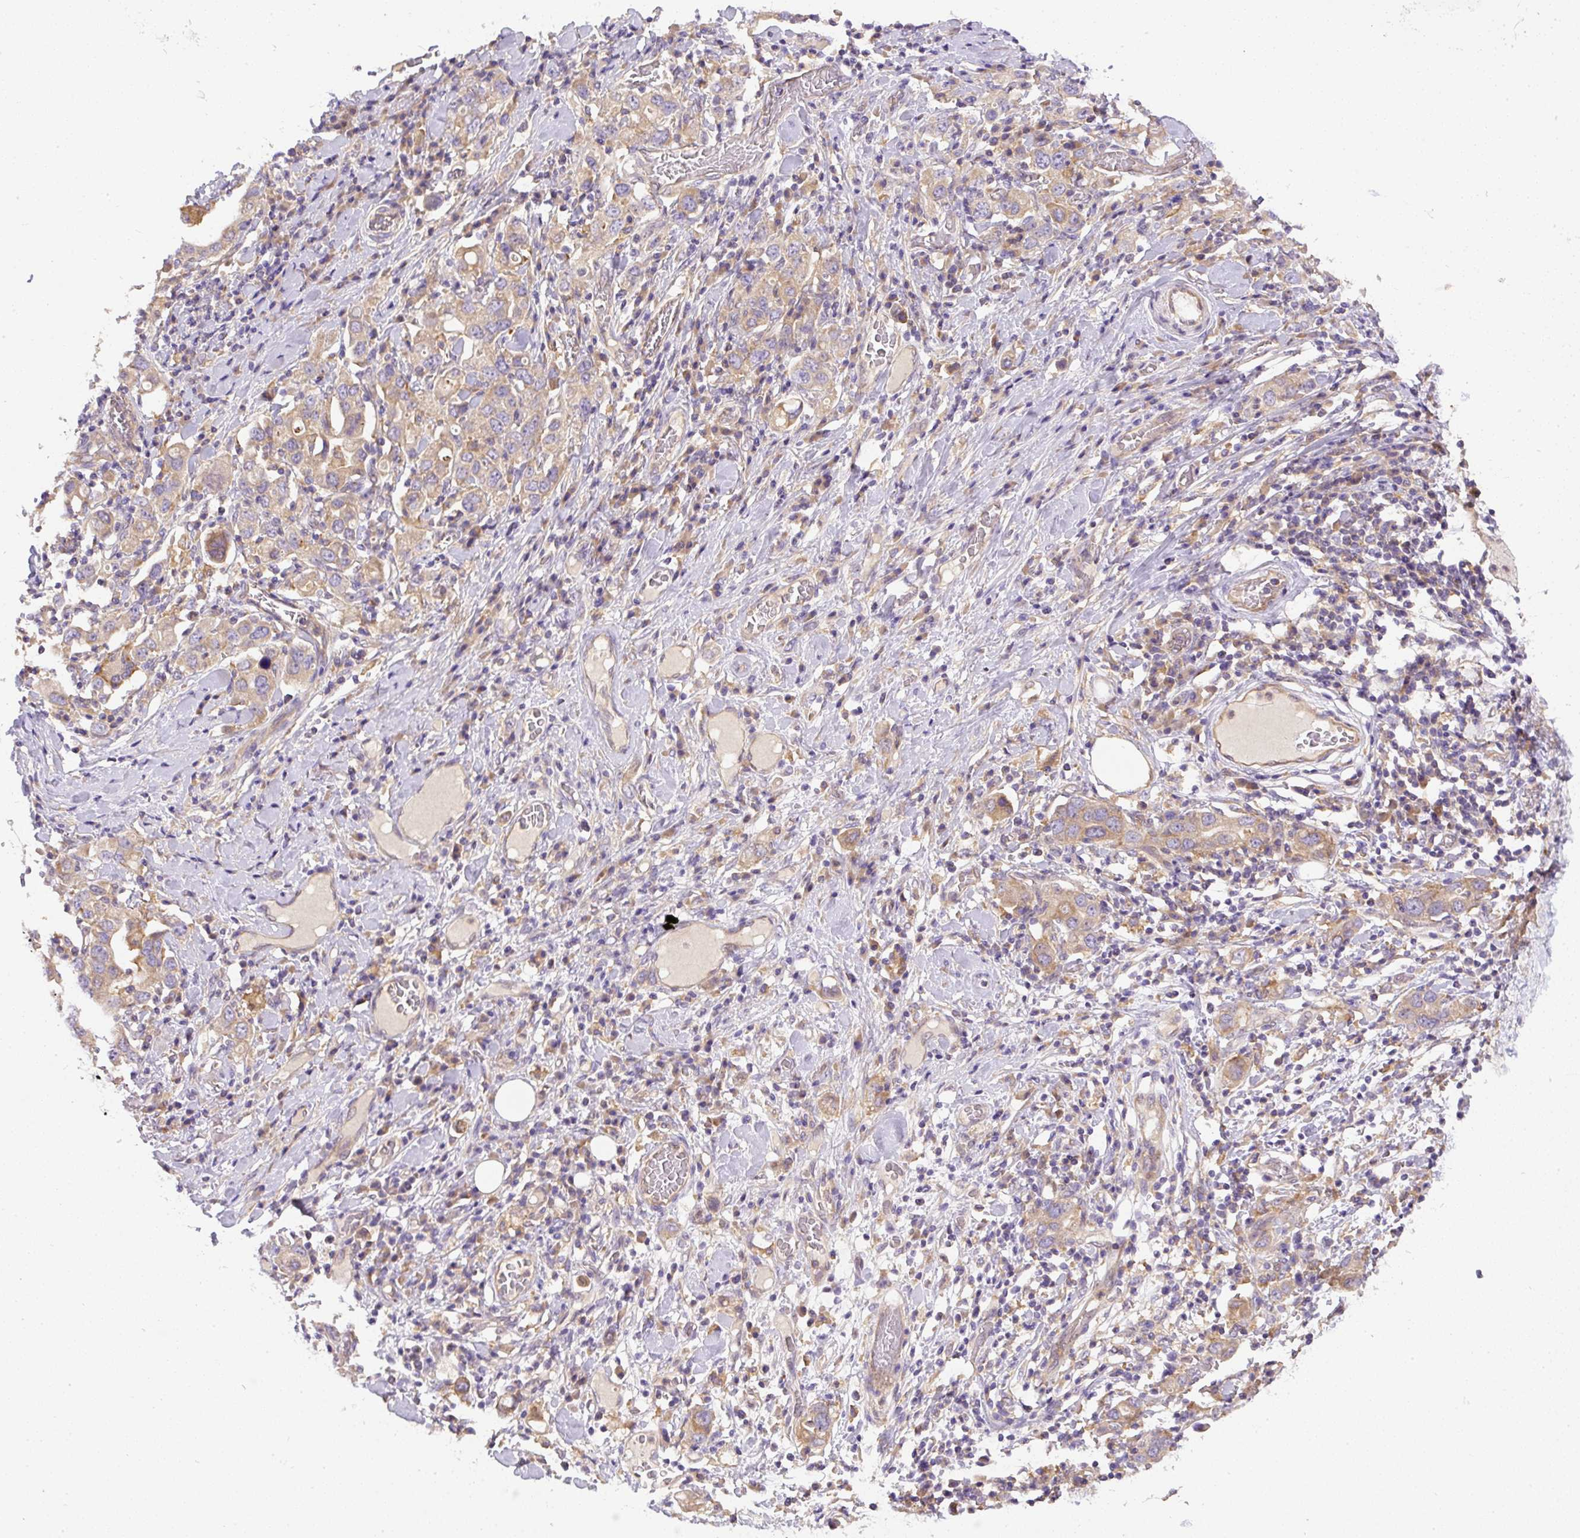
{"staining": {"intensity": "moderate", "quantity": ">75%", "location": "cytoplasmic/membranous"}, "tissue": "stomach cancer", "cell_type": "Tumor cells", "image_type": "cancer", "snomed": [{"axis": "morphology", "description": "Adenocarcinoma, NOS"}, {"axis": "topography", "description": "Stomach, upper"}], "caption": "Approximately >75% of tumor cells in stomach cancer display moderate cytoplasmic/membranous protein positivity as visualized by brown immunohistochemical staining.", "gene": "DAPK1", "patient": {"sex": "male", "age": 62}}